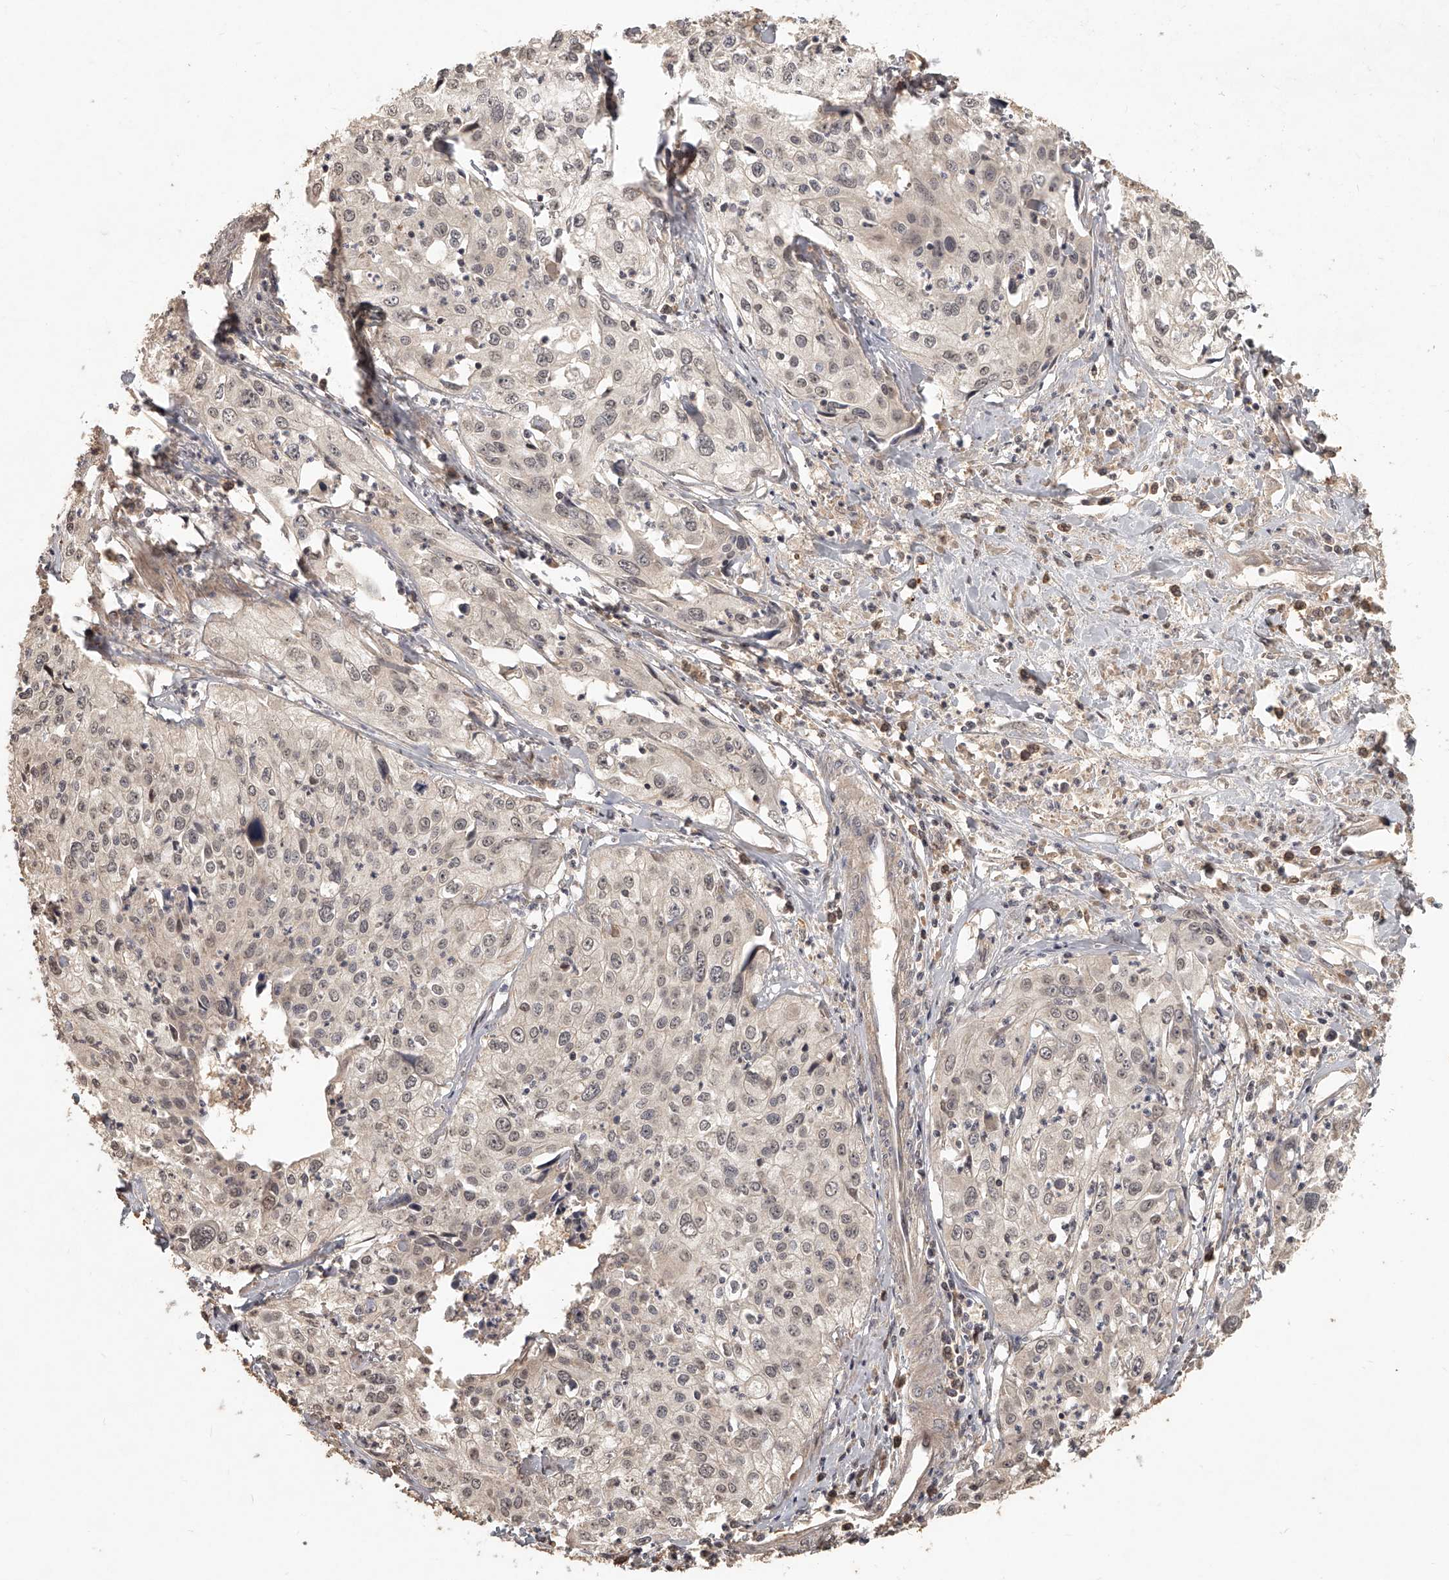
{"staining": {"intensity": "weak", "quantity": ">75%", "location": "nuclear"}, "tissue": "cervical cancer", "cell_type": "Tumor cells", "image_type": "cancer", "snomed": [{"axis": "morphology", "description": "Squamous cell carcinoma, NOS"}, {"axis": "topography", "description": "Cervix"}], "caption": "A photomicrograph showing weak nuclear positivity in approximately >75% of tumor cells in squamous cell carcinoma (cervical), as visualized by brown immunohistochemical staining.", "gene": "SLC37A1", "patient": {"sex": "female", "age": 31}}